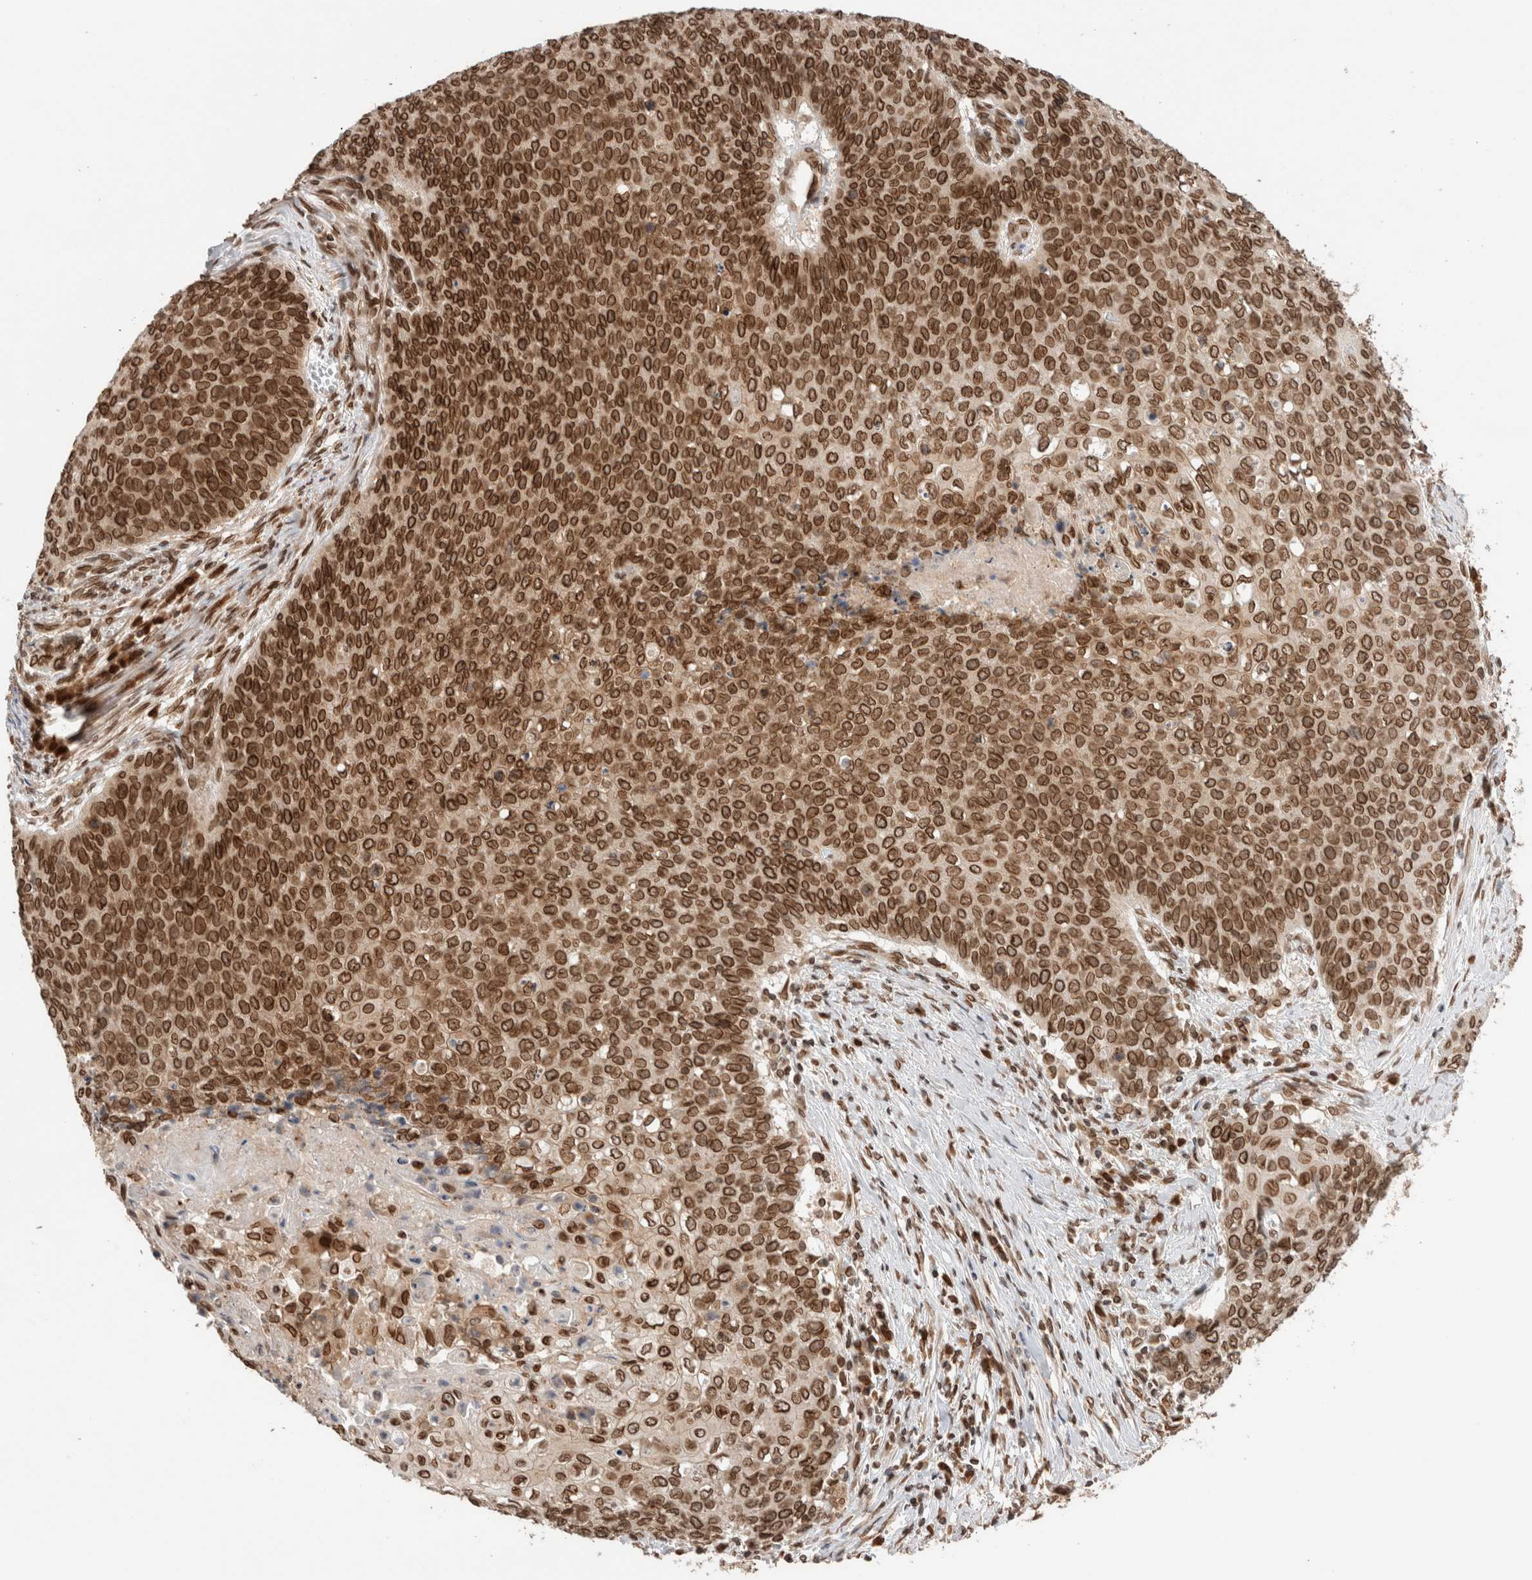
{"staining": {"intensity": "strong", "quantity": ">75%", "location": "cytoplasmic/membranous,nuclear"}, "tissue": "cervical cancer", "cell_type": "Tumor cells", "image_type": "cancer", "snomed": [{"axis": "morphology", "description": "Squamous cell carcinoma, NOS"}, {"axis": "topography", "description": "Cervix"}], "caption": "Squamous cell carcinoma (cervical) stained with IHC displays strong cytoplasmic/membranous and nuclear positivity in approximately >75% of tumor cells. (DAB (3,3'-diaminobenzidine) = brown stain, brightfield microscopy at high magnification).", "gene": "TPR", "patient": {"sex": "female", "age": 39}}